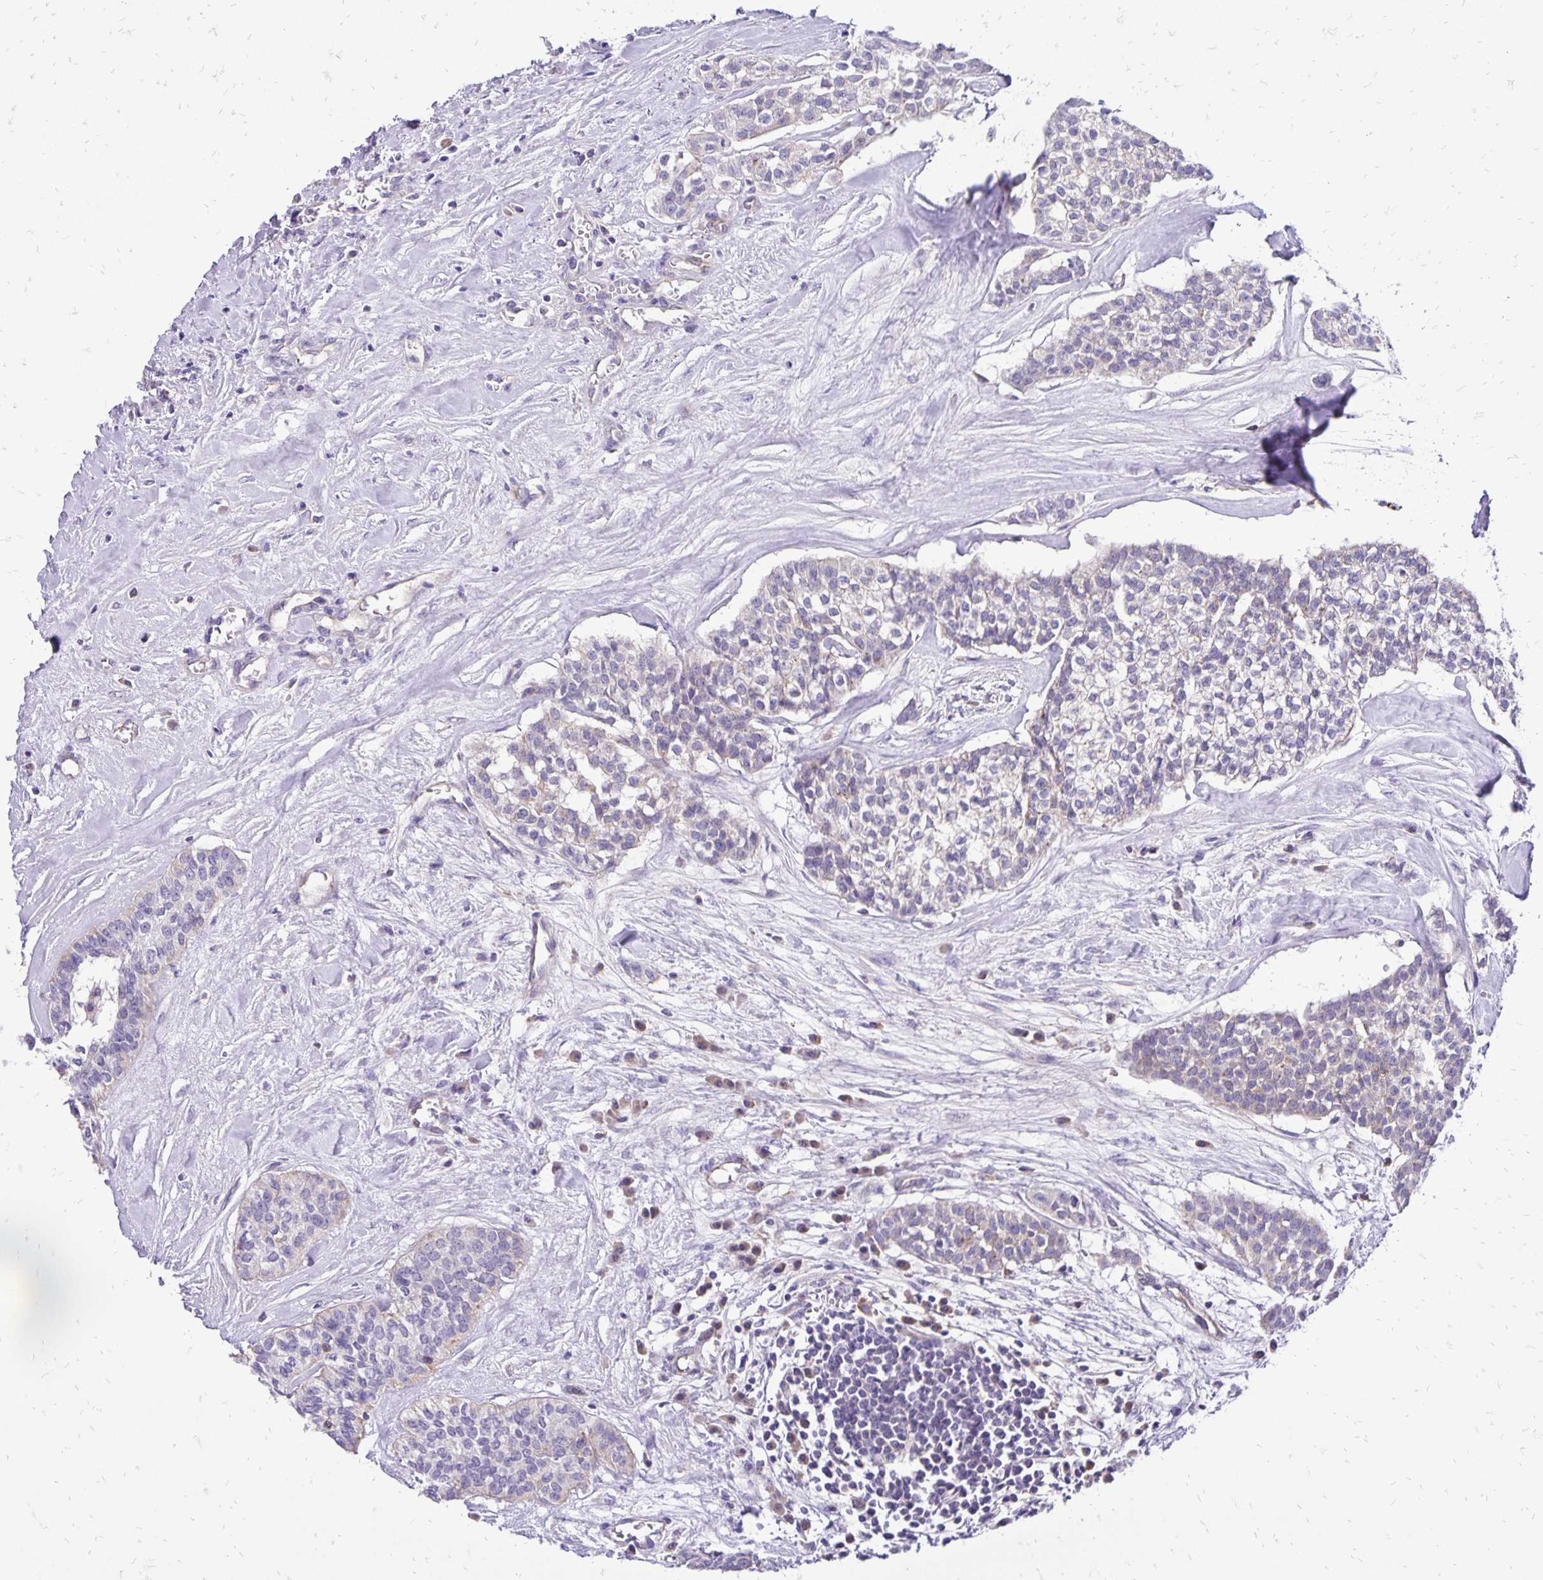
{"staining": {"intensity": "negative", "quantity": "none", "location": "none"}, "tissue": "head and neck cancer", "cell_type": "Tumor cells", "image_type": "cancer", "snomed": [{"axis": "morphology", "description": "Adenocarcinoma, NOS"}, {"axis": "topography", "description": "Head-Neck"}], "caption": "Head and neck adenocarcinoma stained for a protein using immunohistochemistry (IHC) displays no staining tumor cells.", "gene": "EIF5A", "patient": {"sex": "male", "age": 81}}